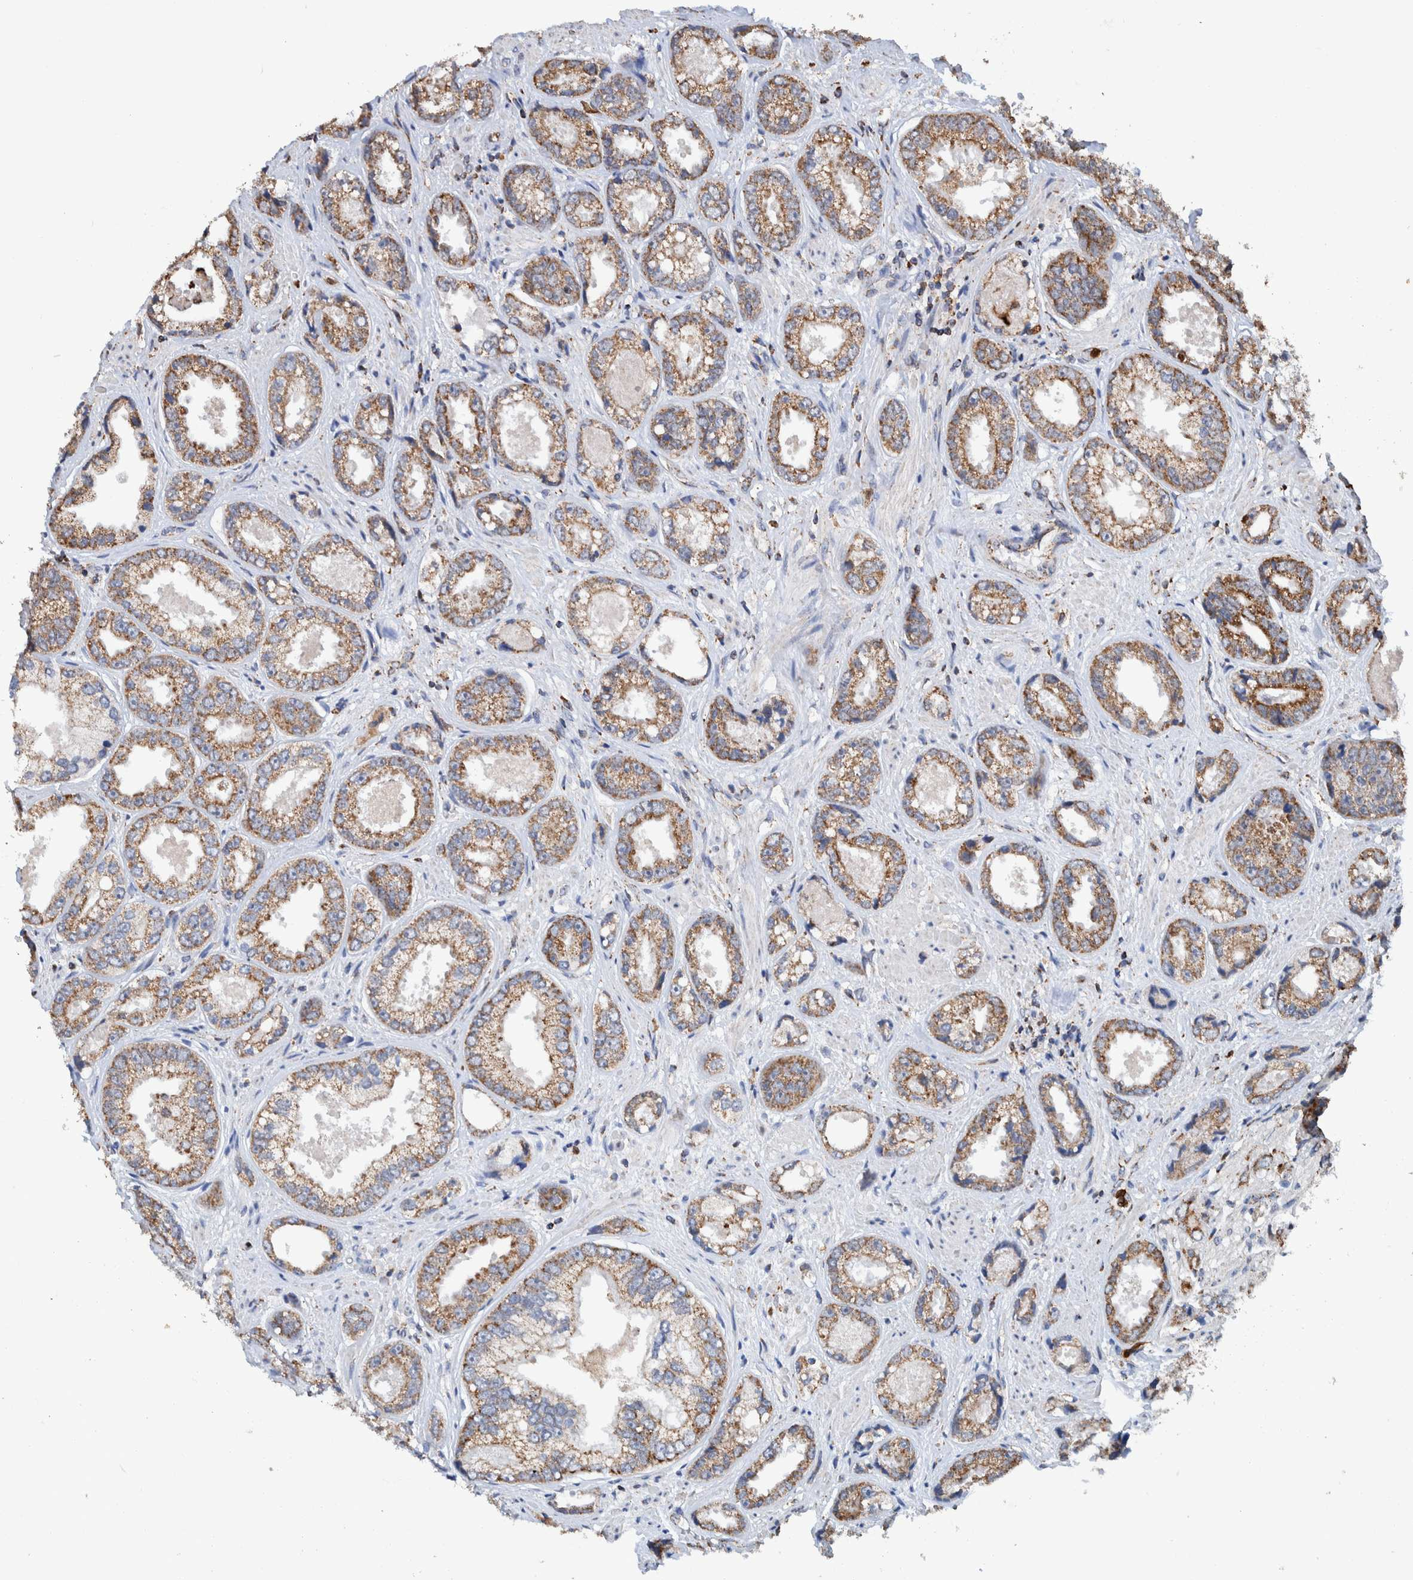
{"staining": {"intensity": "moderate", "quantity": ">75%", "location": "cytoplasmic/membranous"}, "tissue": "prostate cancer", "cell_type": "Tumor cells", "image_type": "cancer", "snomed": [{"axis": "morphology", "description": "Adenocarcinoma, High grade"}, {"axis": "topography", "description": "Prostate"}], "caption": "This histopathology image exhibits immunohistochemistry staining of prostate adenocarcinoma (high-grade), with medium moderate cytoplasmic/membranous expression in approximately >75% of tumor cells.", "gene": "DECR1", "patient": {"sex": "male", "age": 61}}